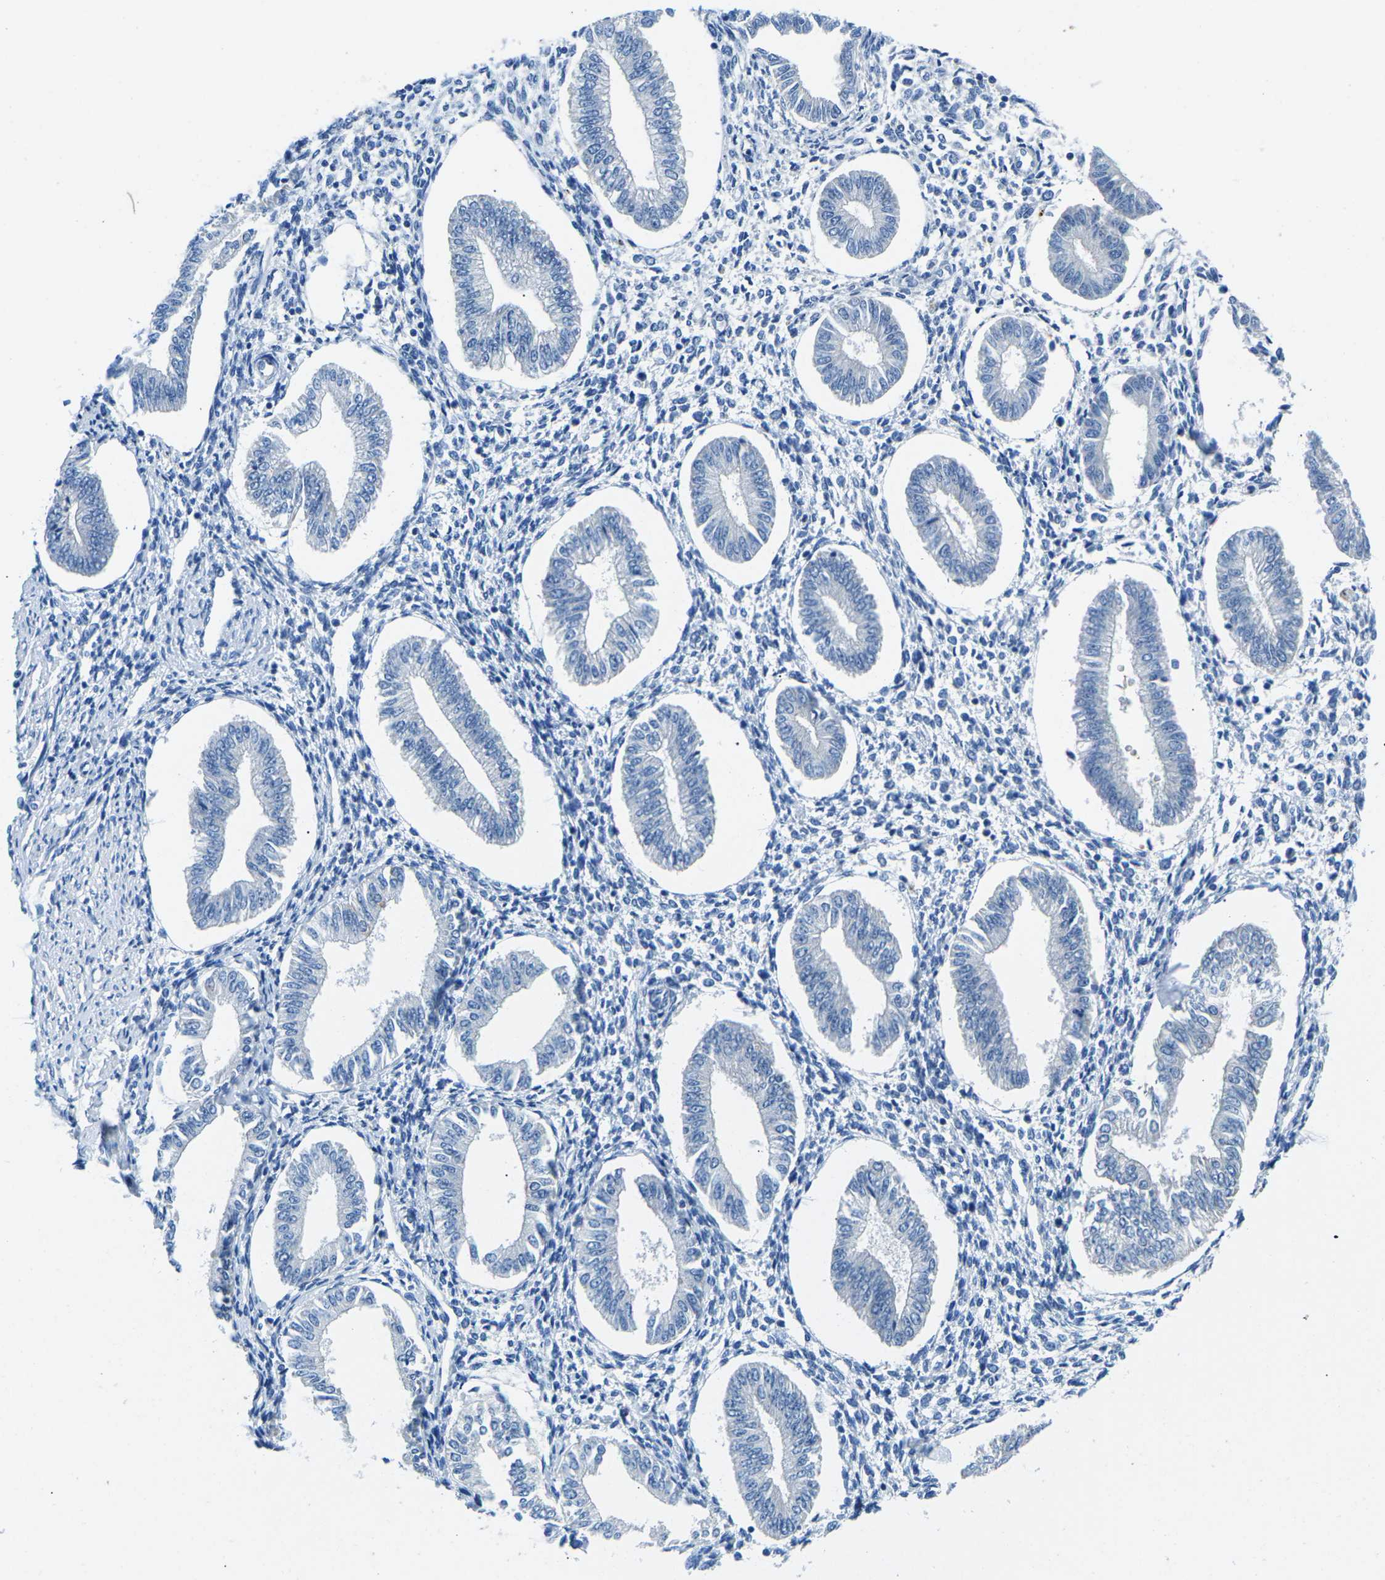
{"staining": {"intensity": "negative", "quantity": "none", "location": "none"}, "tissue": "endometrium", "cell_type": "Cells in endometrial stroma", "image_type": "normal", "snomed": [{"axis": "morphology", "description": "Normal tissue, NOS"}, {"axis": "topography", "description": "Endometrium"}], "caption": "Immunohistochemistry of unremarkable human endometrium reveals no expression in cells in endometrial stroma. (Stains: DAB (3,3'-diaminobenzidine) IHC with hematoxylin counter stain, Microscopy: brightfield microscopy at high magnification).", "gene": "TM6SF1", "patient": {"sex": "female", "age": 50}}